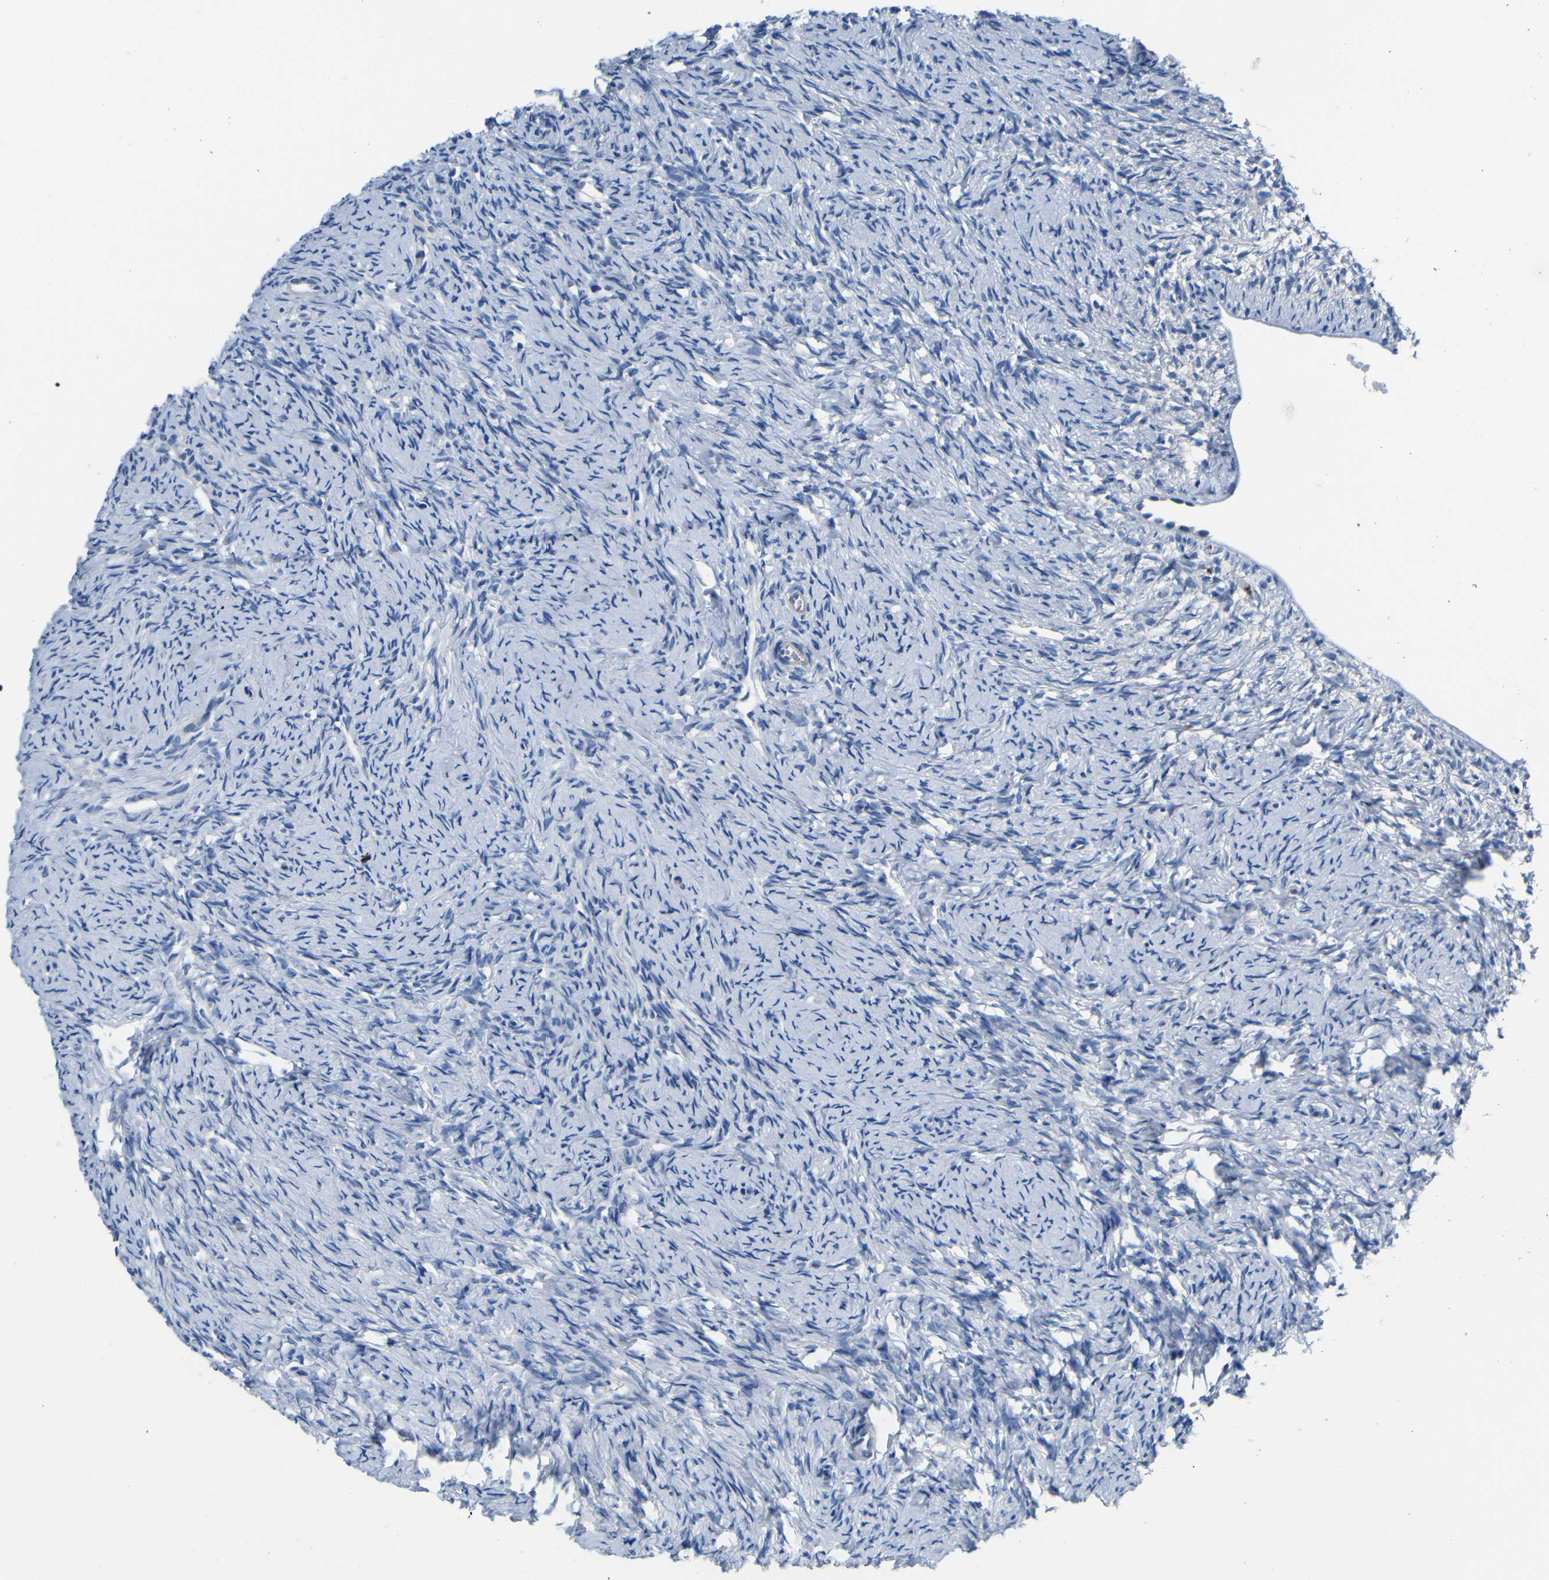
{"staining": {"intensity": "negative", "quantity": "none", "location": "none"}, "tissue": "ovary", "cell_type": "Ovarian stroma cells", "image_type": "normal", "snomed": [{"axis": "morphology", "description": "Normal tissue, NOS"}, {"axis": "topography", "description": "Ovary"}], "caption": "The immunohistochemistry (IHC) image has no significant expression in ovarian stroma cells of ovary. The staining is performed using DAB brown chromogen with nuclei counter-stained in using hematoxylin.", "gene": "TNFAIP1", "patient": {"sex": "female", "age": 33}}